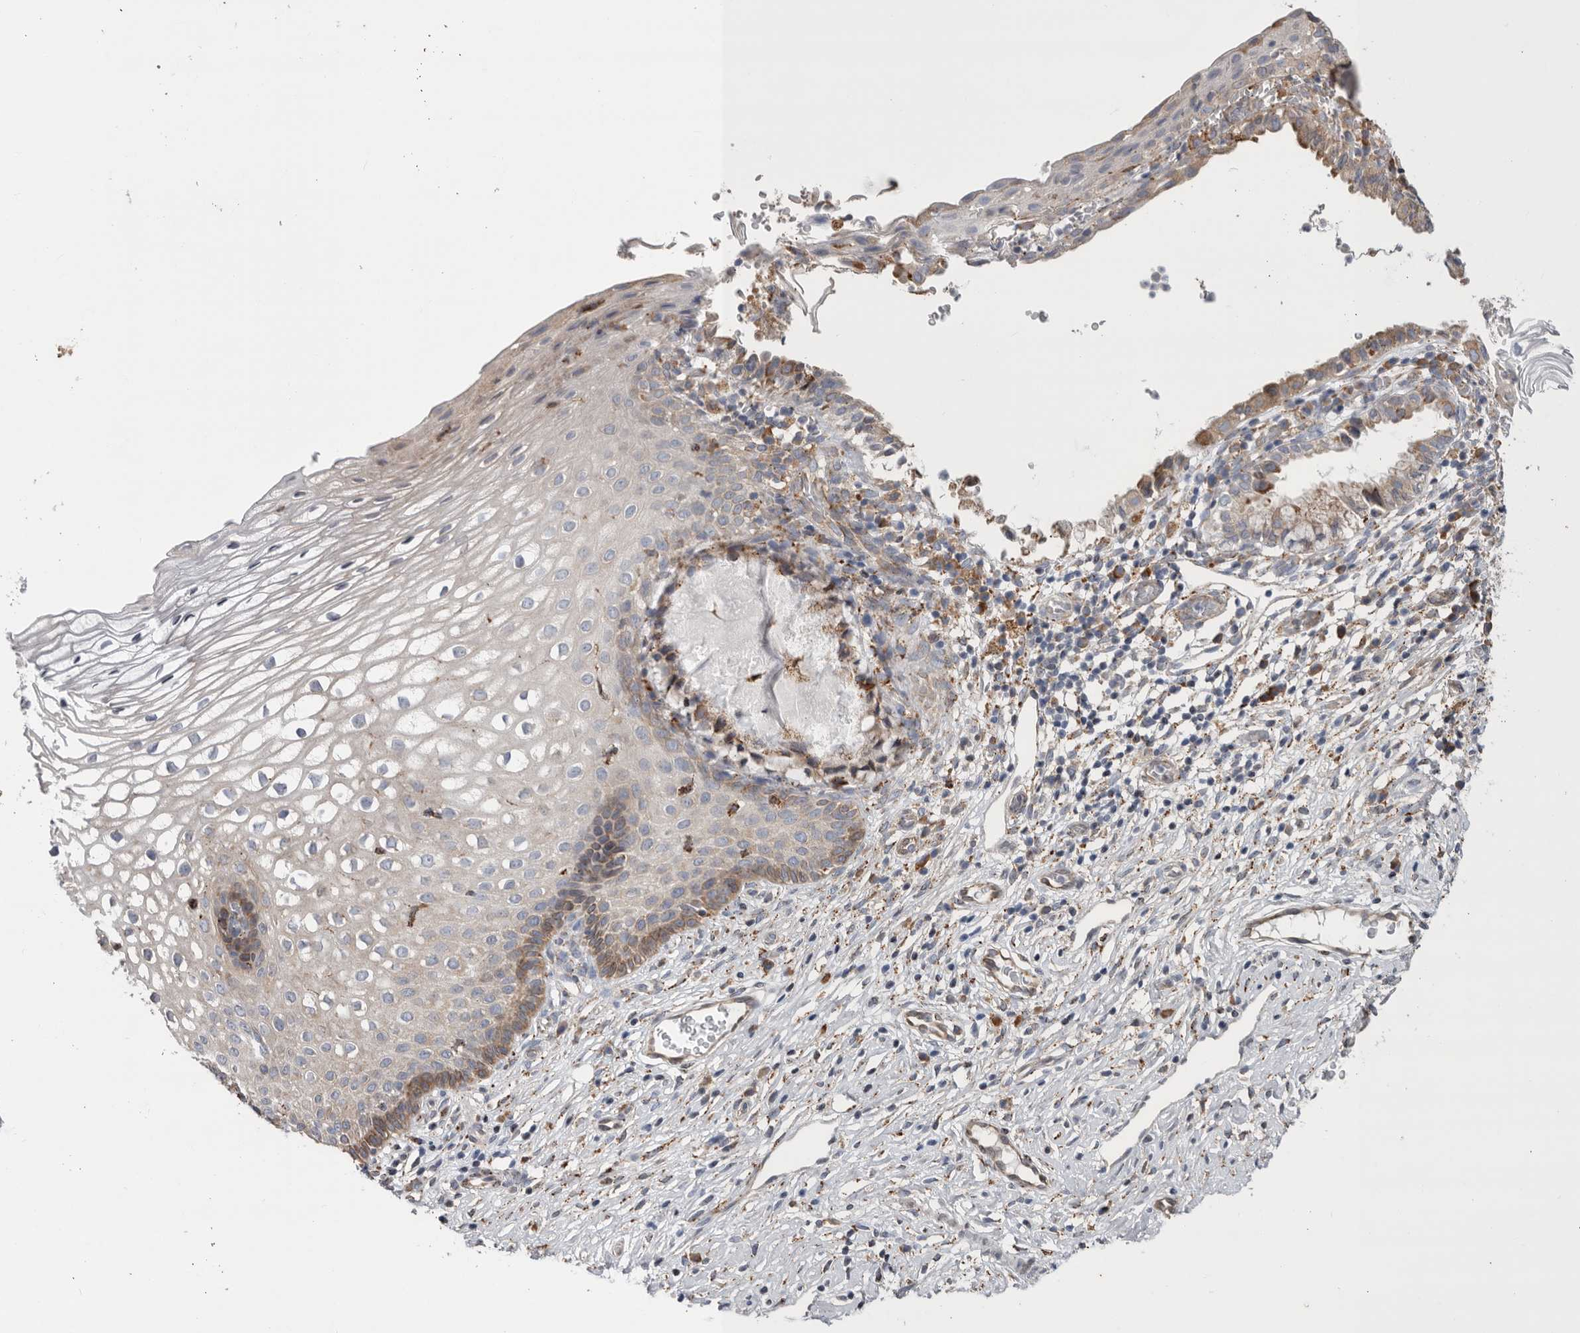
{"staining": {"intensity": "weak", "quantity": "25%-75%", "location": "cytoplasmic/membranous"}, "tissue": "cervix", "cell_type": "Glandular cells", "image_type": "normal", "snomed": [{"axis": "morphology", "description": "Normal tissue, NOS"}, {"axis": "topography", "description": "Cervix"}], "caption": "Weak cytoplasmic/membranous protein expression is appreciated in about 25%-75% of glandular cells in cervix.", "gene": "GANAB", "patient": {"sex": "female", "age": 27}}